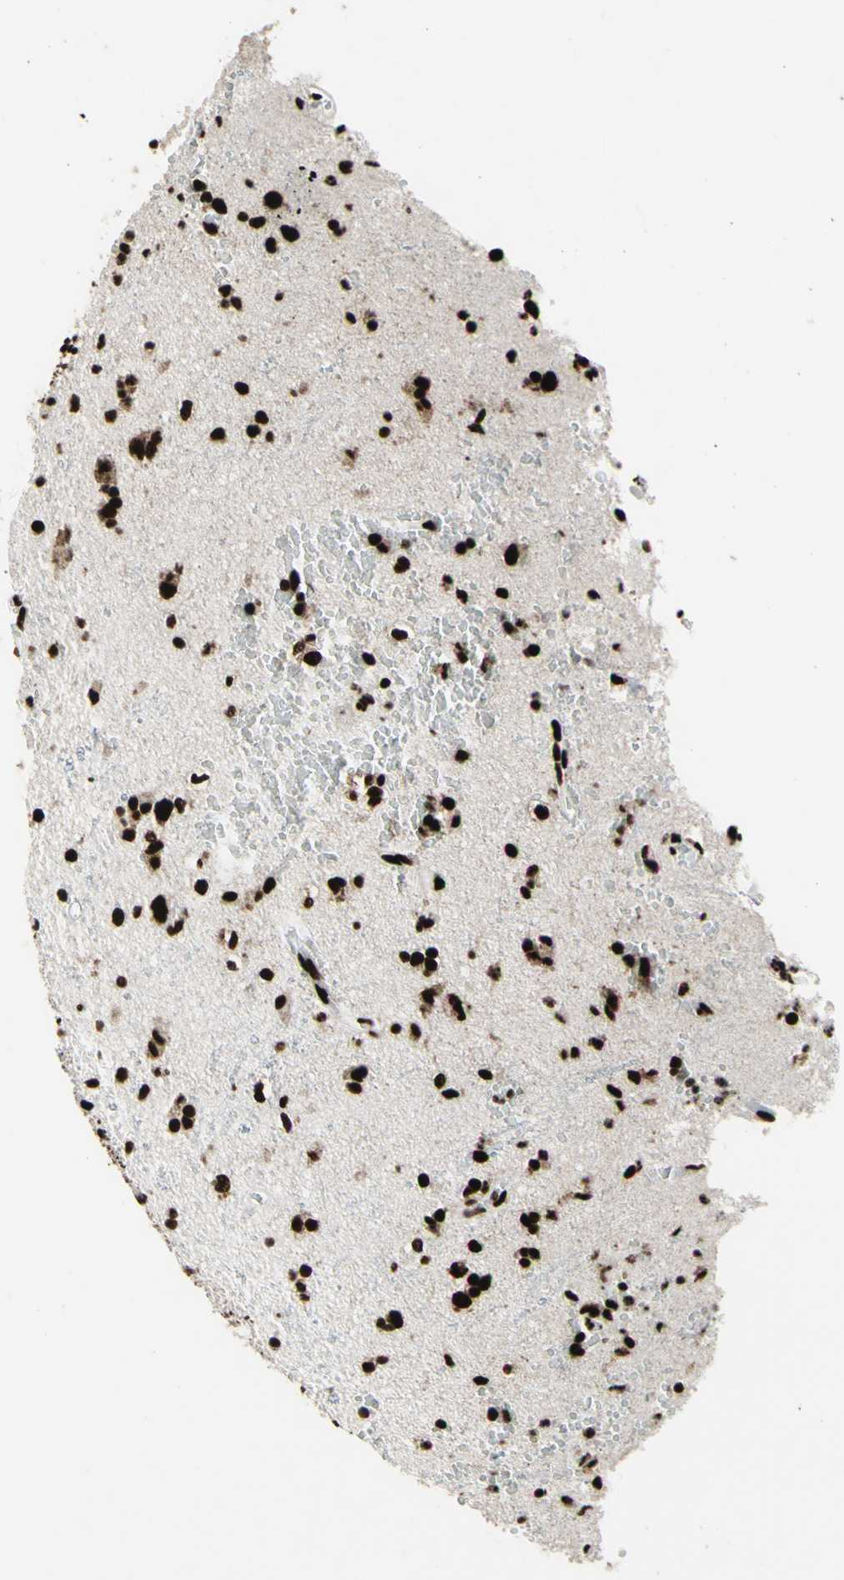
{"staining": {"intensity": "strong", "quantity": ">75%", "location": "nuclear"}, "tissue": "glioma", "cell_type": "Tumor cells", "image_type": "cancer", "snomed": [{"axis": "morphology", "description": "Glioma, malignant, High grade"}, {"axis": "topography", "description": "Brain"}], "caption": "Glioma was stained to show a protein in brown. There is high levels of strong nuclear staining in about >75% of tumor cells.", "gene": "U2AF2", "patient": {"sex": "male", "age": 47}}